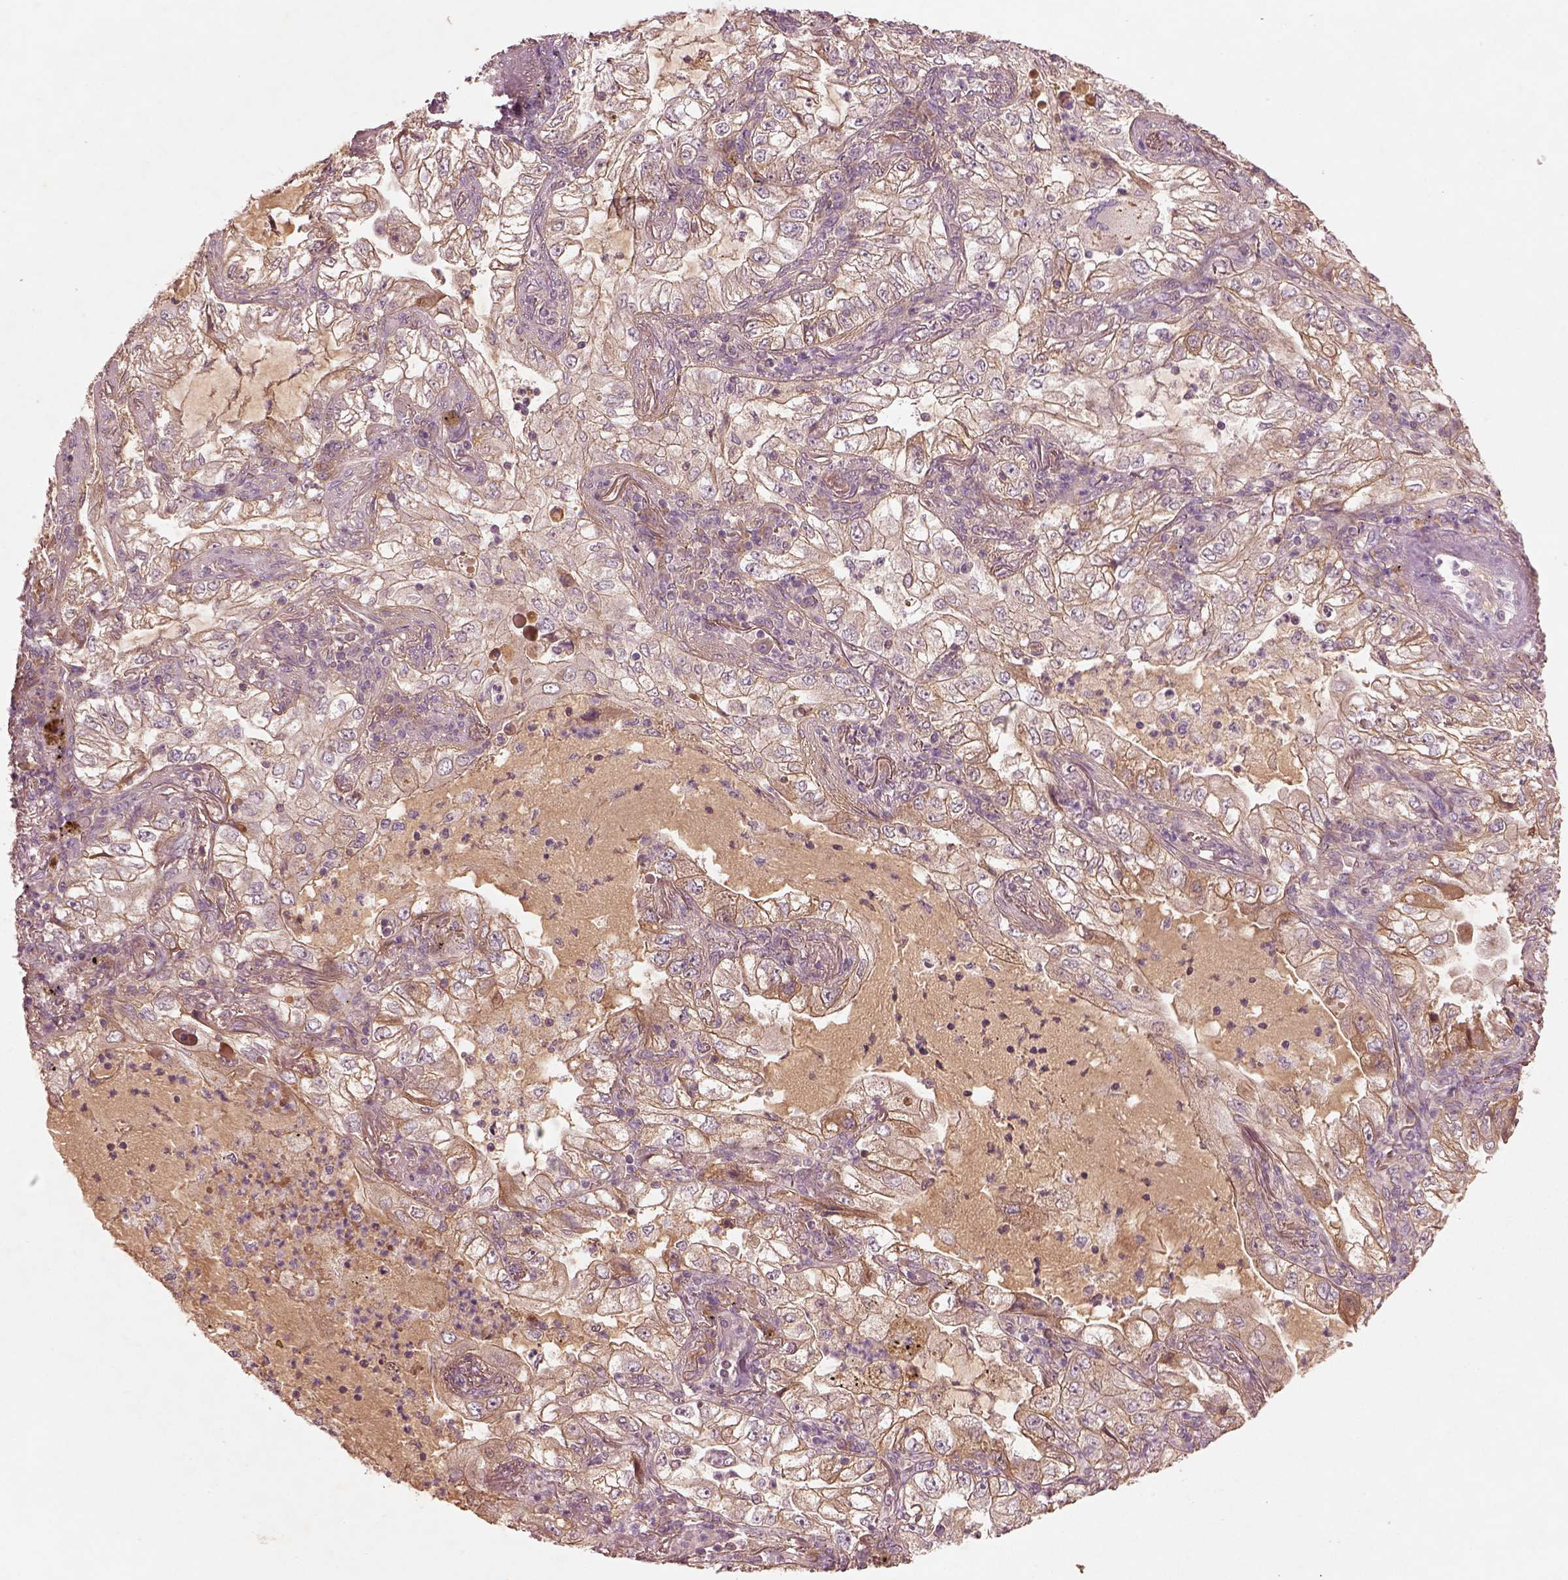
{"staining": {"intensity": "weak", "quantity": ">75%", "location": "cytoplasmic/membranous"}, "tissue": "lung cancer", "cell_type": "Tumor cells", "image_type": "cancer", "snomed": [{"axis": "morphology", "description": "Adenocarcinoma, NOS"}, {"axis": "topography", "description": "Lung"}], "caption": "Lung adenocarcinoma stained with DAB (3,3'-diaminobenzidine) IHC reveals low levels of weak cytoplasmic/membranous expression in about >75% of tumor cells.", "gene": "FAM234A", "patient": {"sex": "female", "age": 73}}